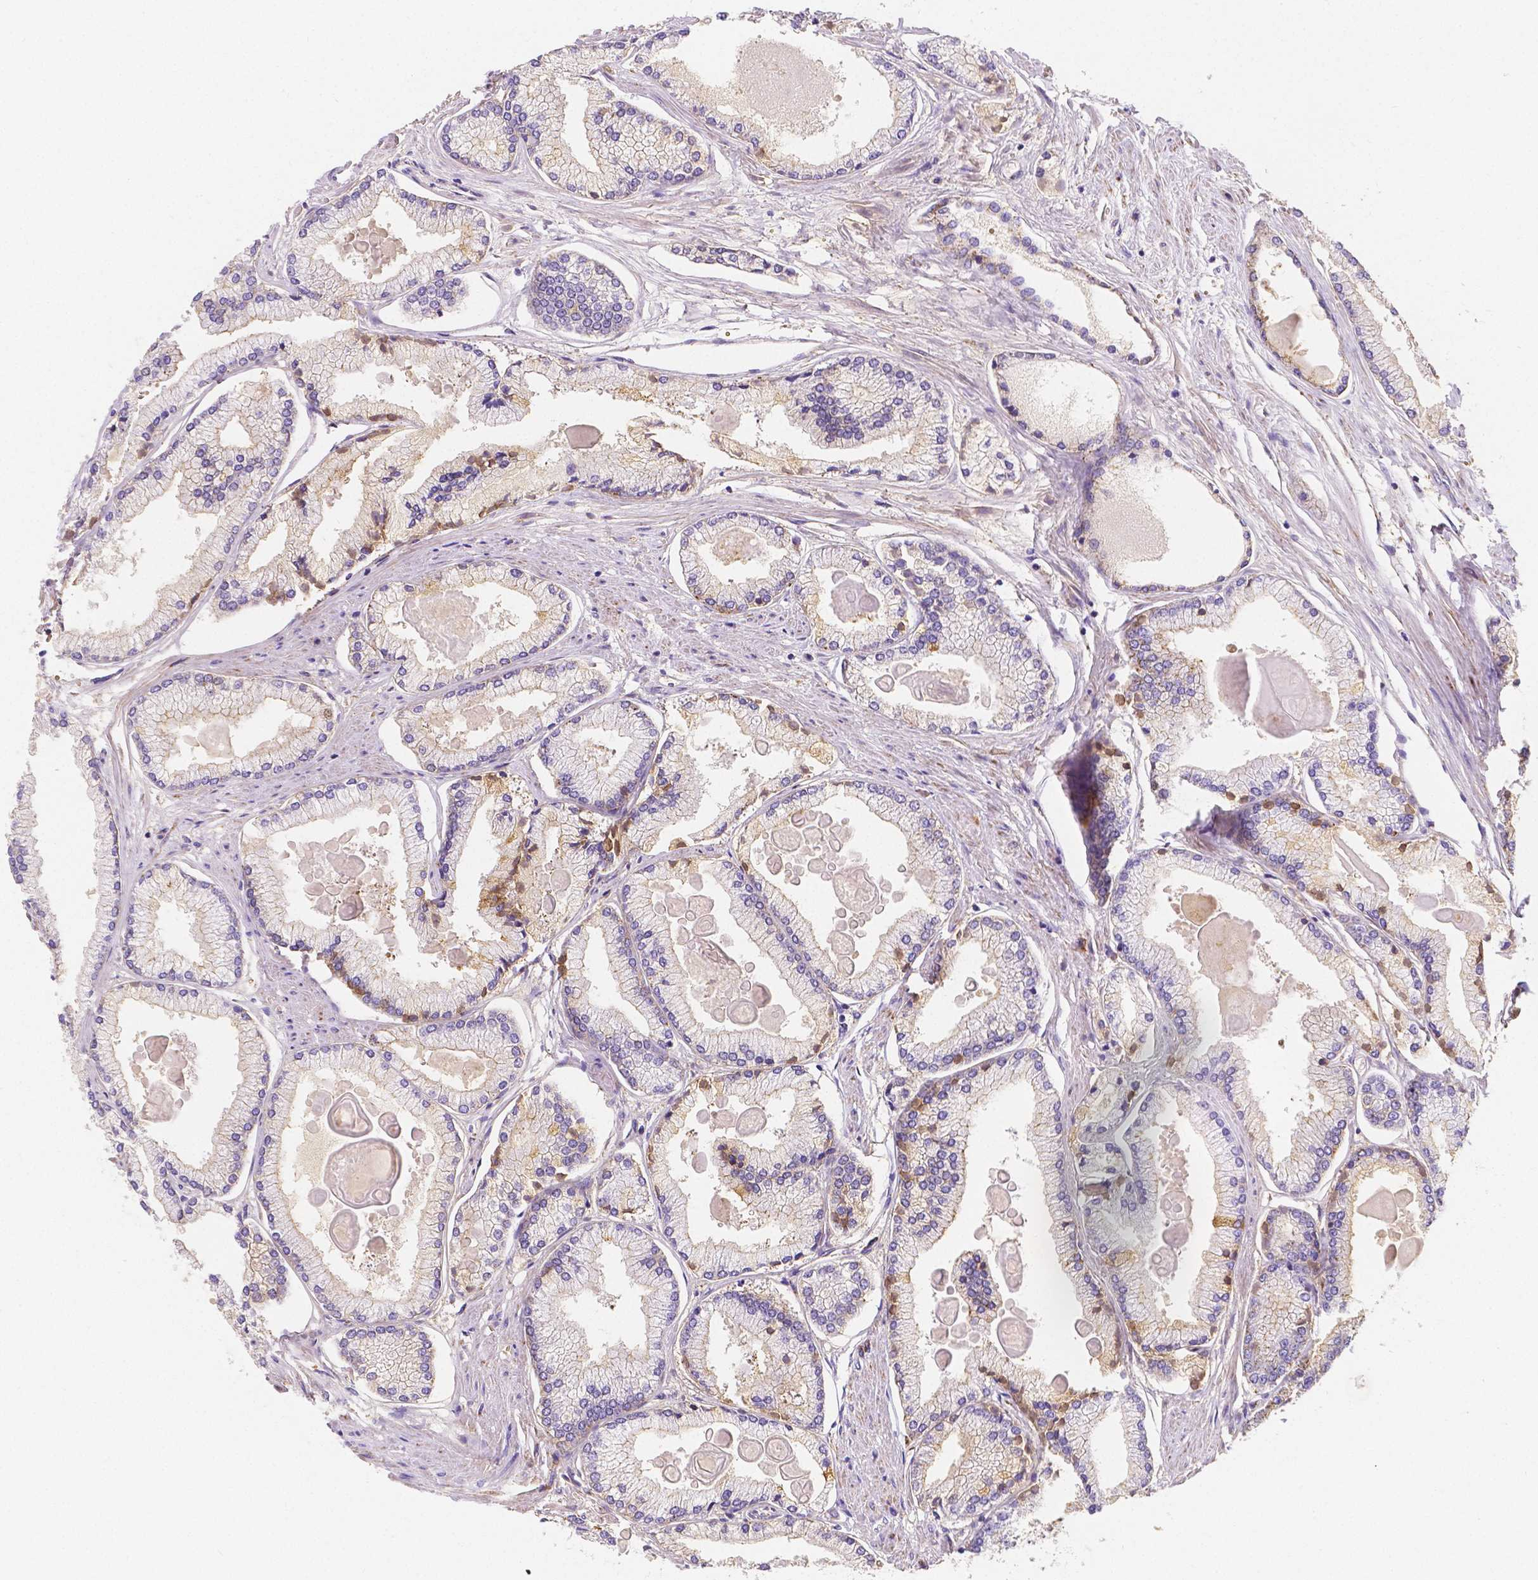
{"staining": {"intensity": "weak", "quantity": "25%-75%", "location": "cytoplasmic/membranous"}, "tissue": "prostate cancer", "cell_type": "Tumor cells", "image_type": "cancer", "snomed": [{"axis": "morphology", "description": "Adenocarcinoma, High grade"}, {"axis": "topography", "description": "Prostate"}], "caption": "Human prostate high-grade adenocarcinoma stained with a protein marker demonstrates weak staining in tumor cells.", "gene": "GABRD", "patient": {"sex": "male", "age": 68}}